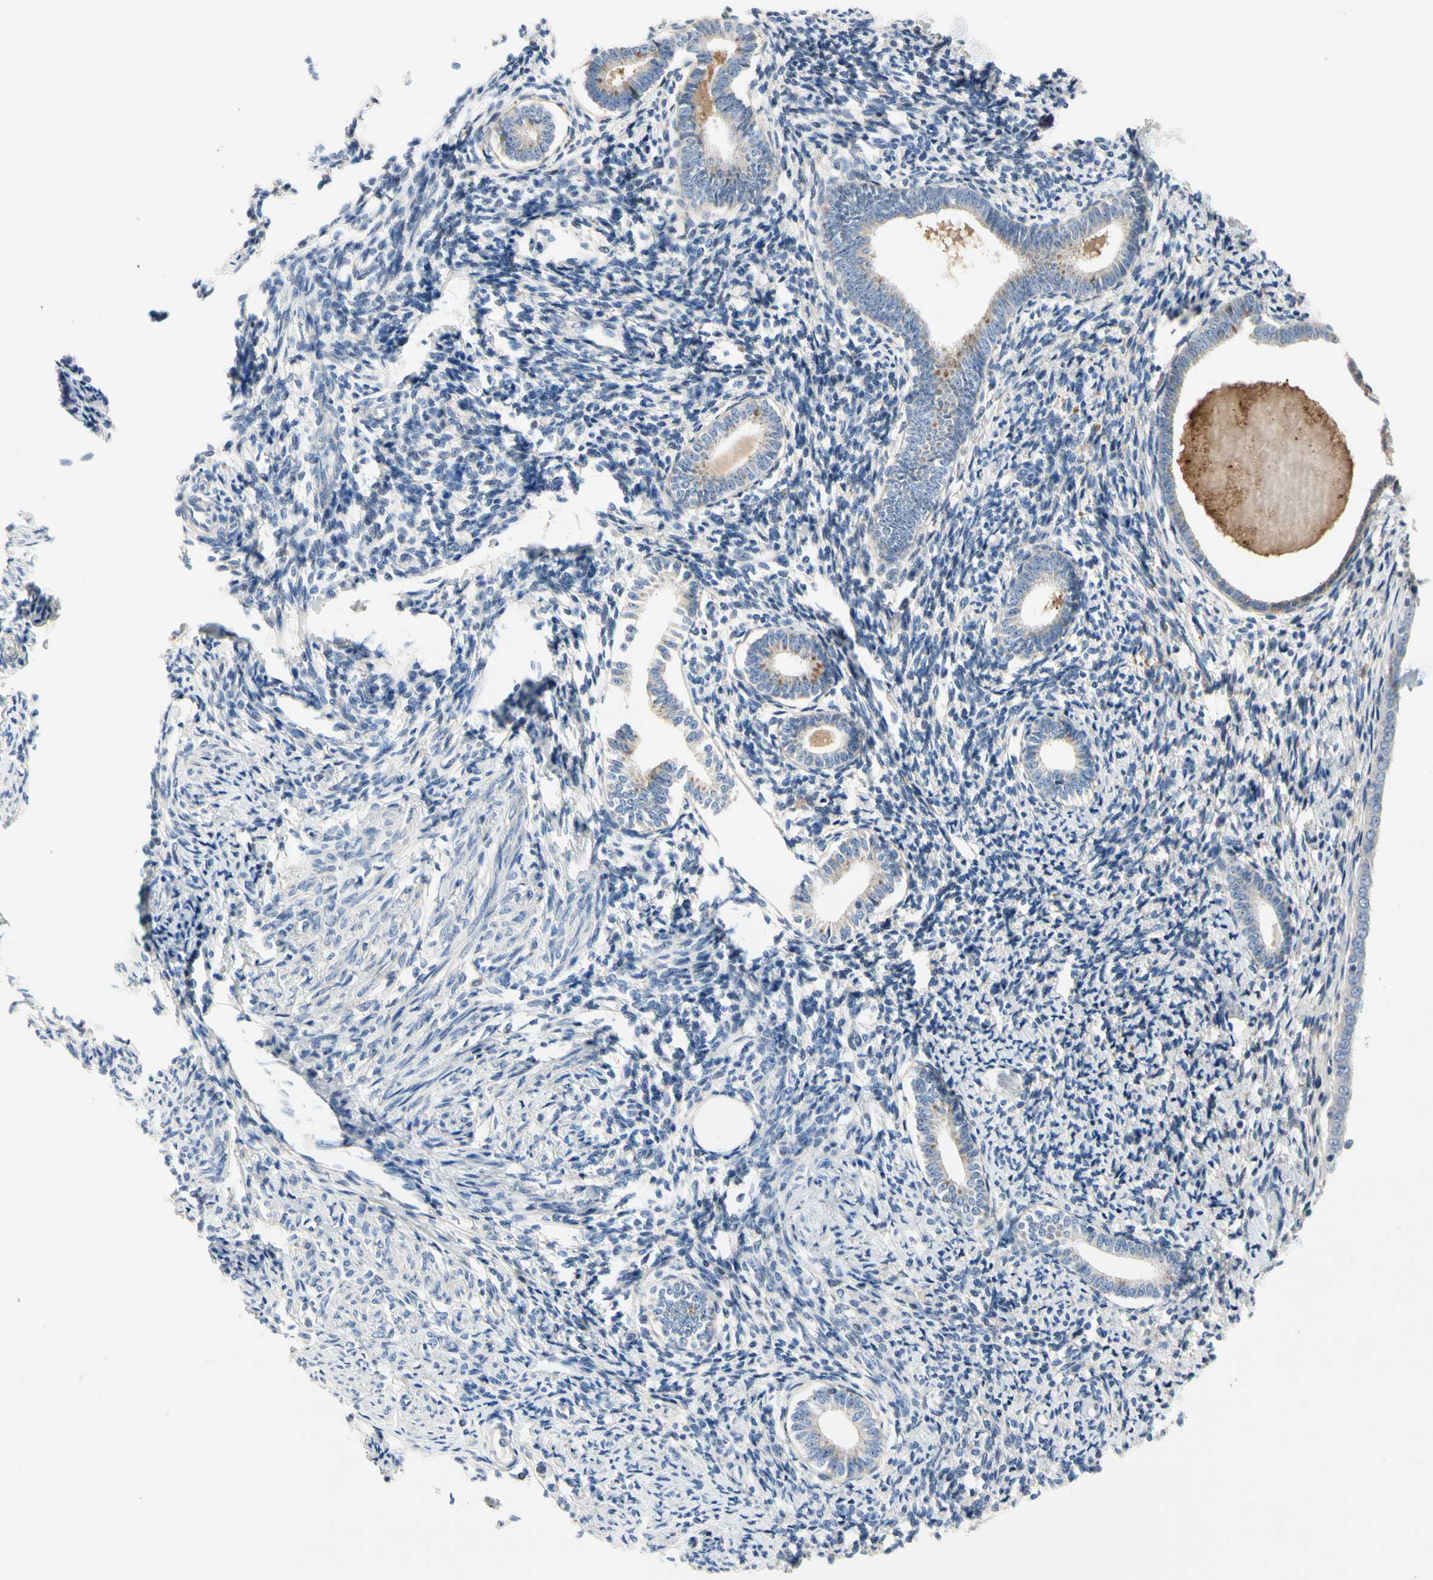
{"staining": {"intensity": "negative", "quantity": "none", "location": "none"}, "tissue": "endometrium", "cell_type": "Cells in endometrial stroma", "image_type": "normal", "snomed": [{"axis": "morphology", "description": "Normal tissue, NOS"}, {"axis": "topography", "description": "Endometrium"}], "caption": "Photomicrograph shows no significant protein staining in cells in endometrial stroma of benign endometrium.", "gene": "GAS6", "patient": {"sex": "female", "age": 71}}